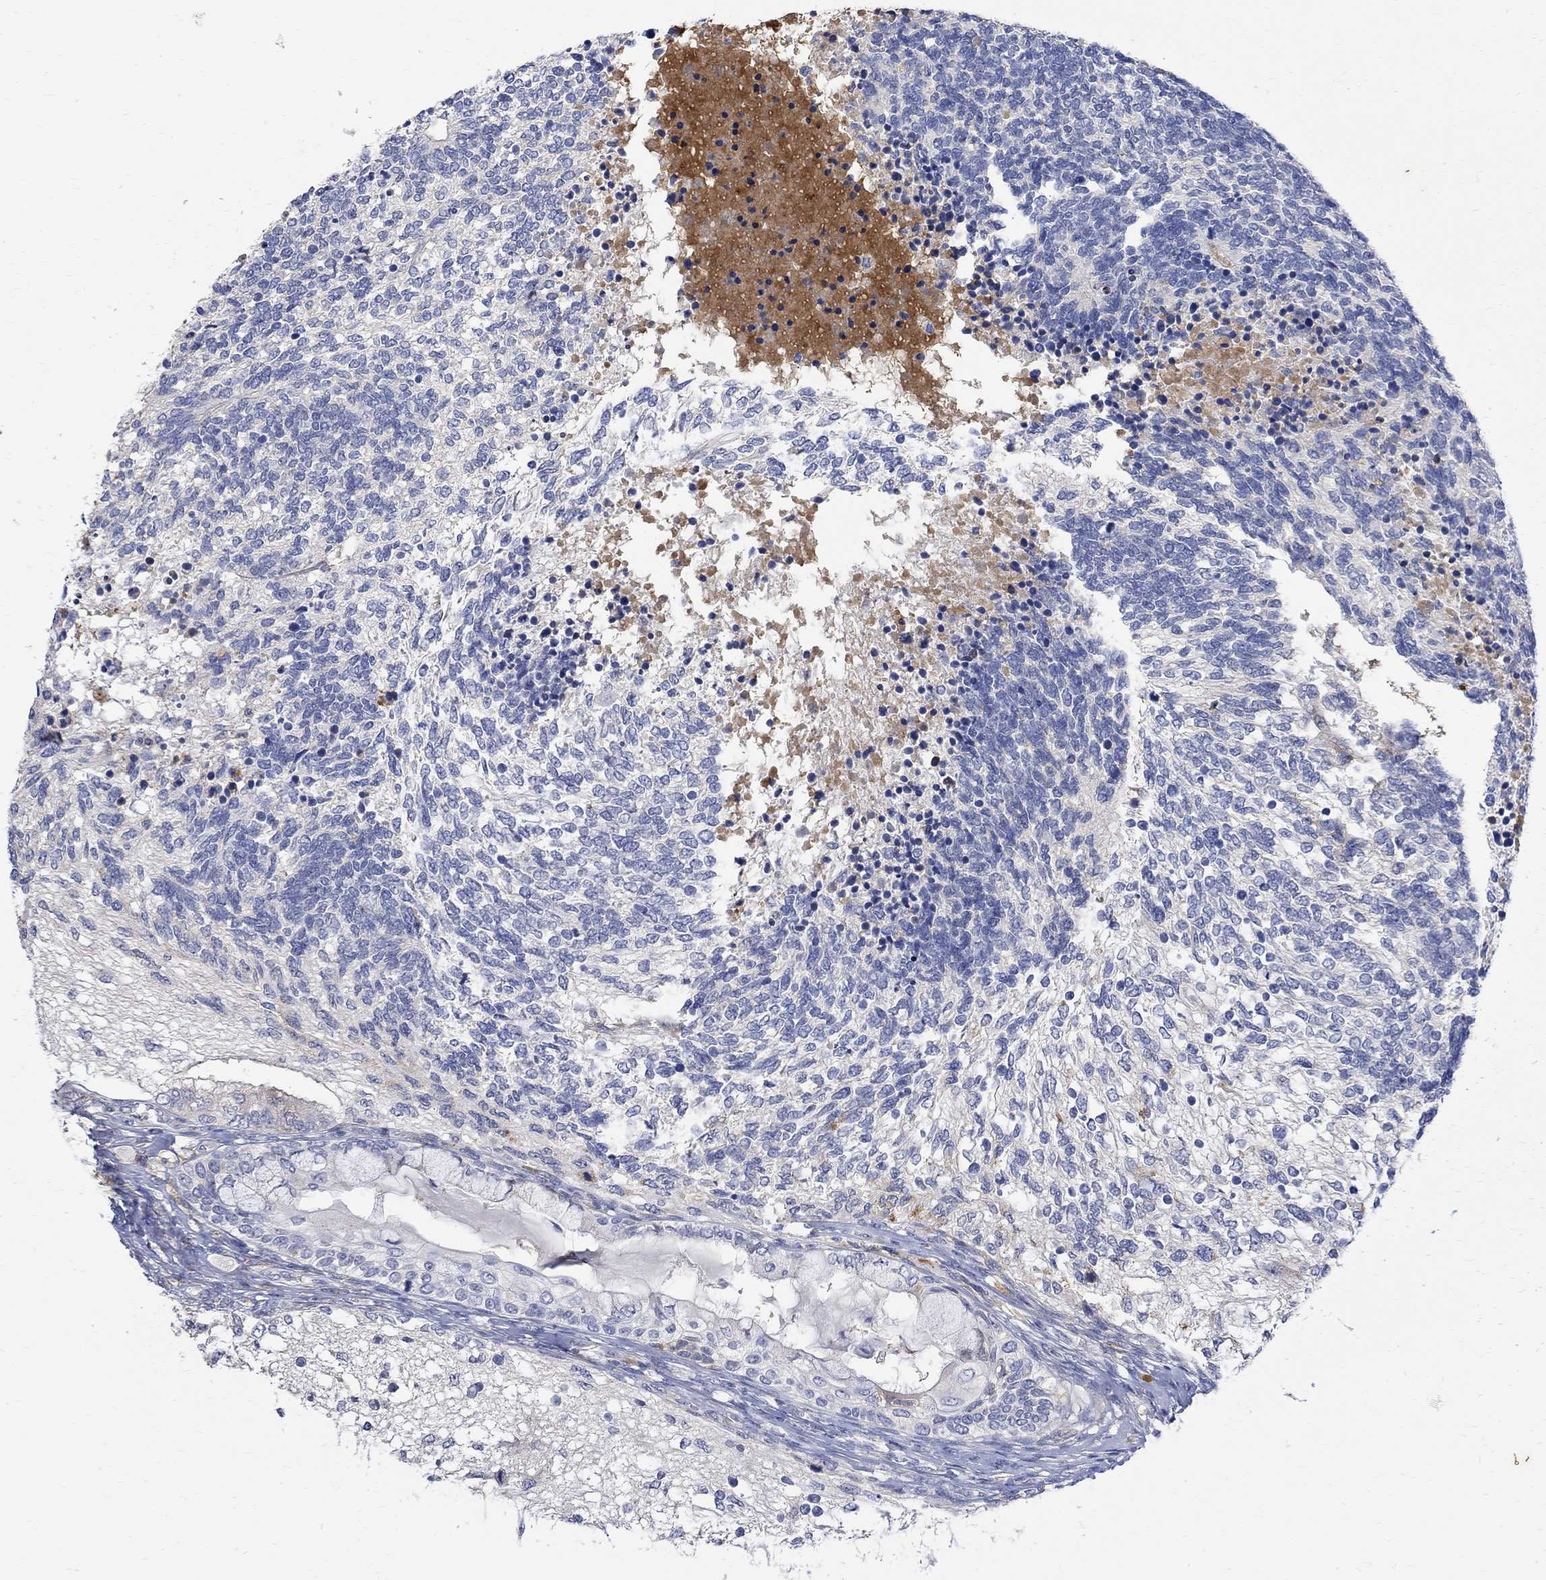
{"staining": {"intensity": "negative", "quantity": "none", "location": "none"}, "tissue": "testis cancer", "cell_type": "Tumor cells", "image_type": "cancer", "snomed": [{"axis": "morphology", "description": "Seminoma, NOS"}, {"axis": "morphology", "description": "Carcinoma, Embryonal, NOS"}, {"axis": "topography", "description": "Testis"}], "caption": "High magnification brightfield microscopy of testis cancer (embryonal carcinoma) stained with DAB (3,3'-diaminobenzidine) (brown) and counterstained with hematoxylin (blue): tumor cells show no significant expression. (DAB IHC visualized using brightfield microscopy, high magnification).", "gene": "FNDC5", "patient": {"sex": "male", "age": 41}}